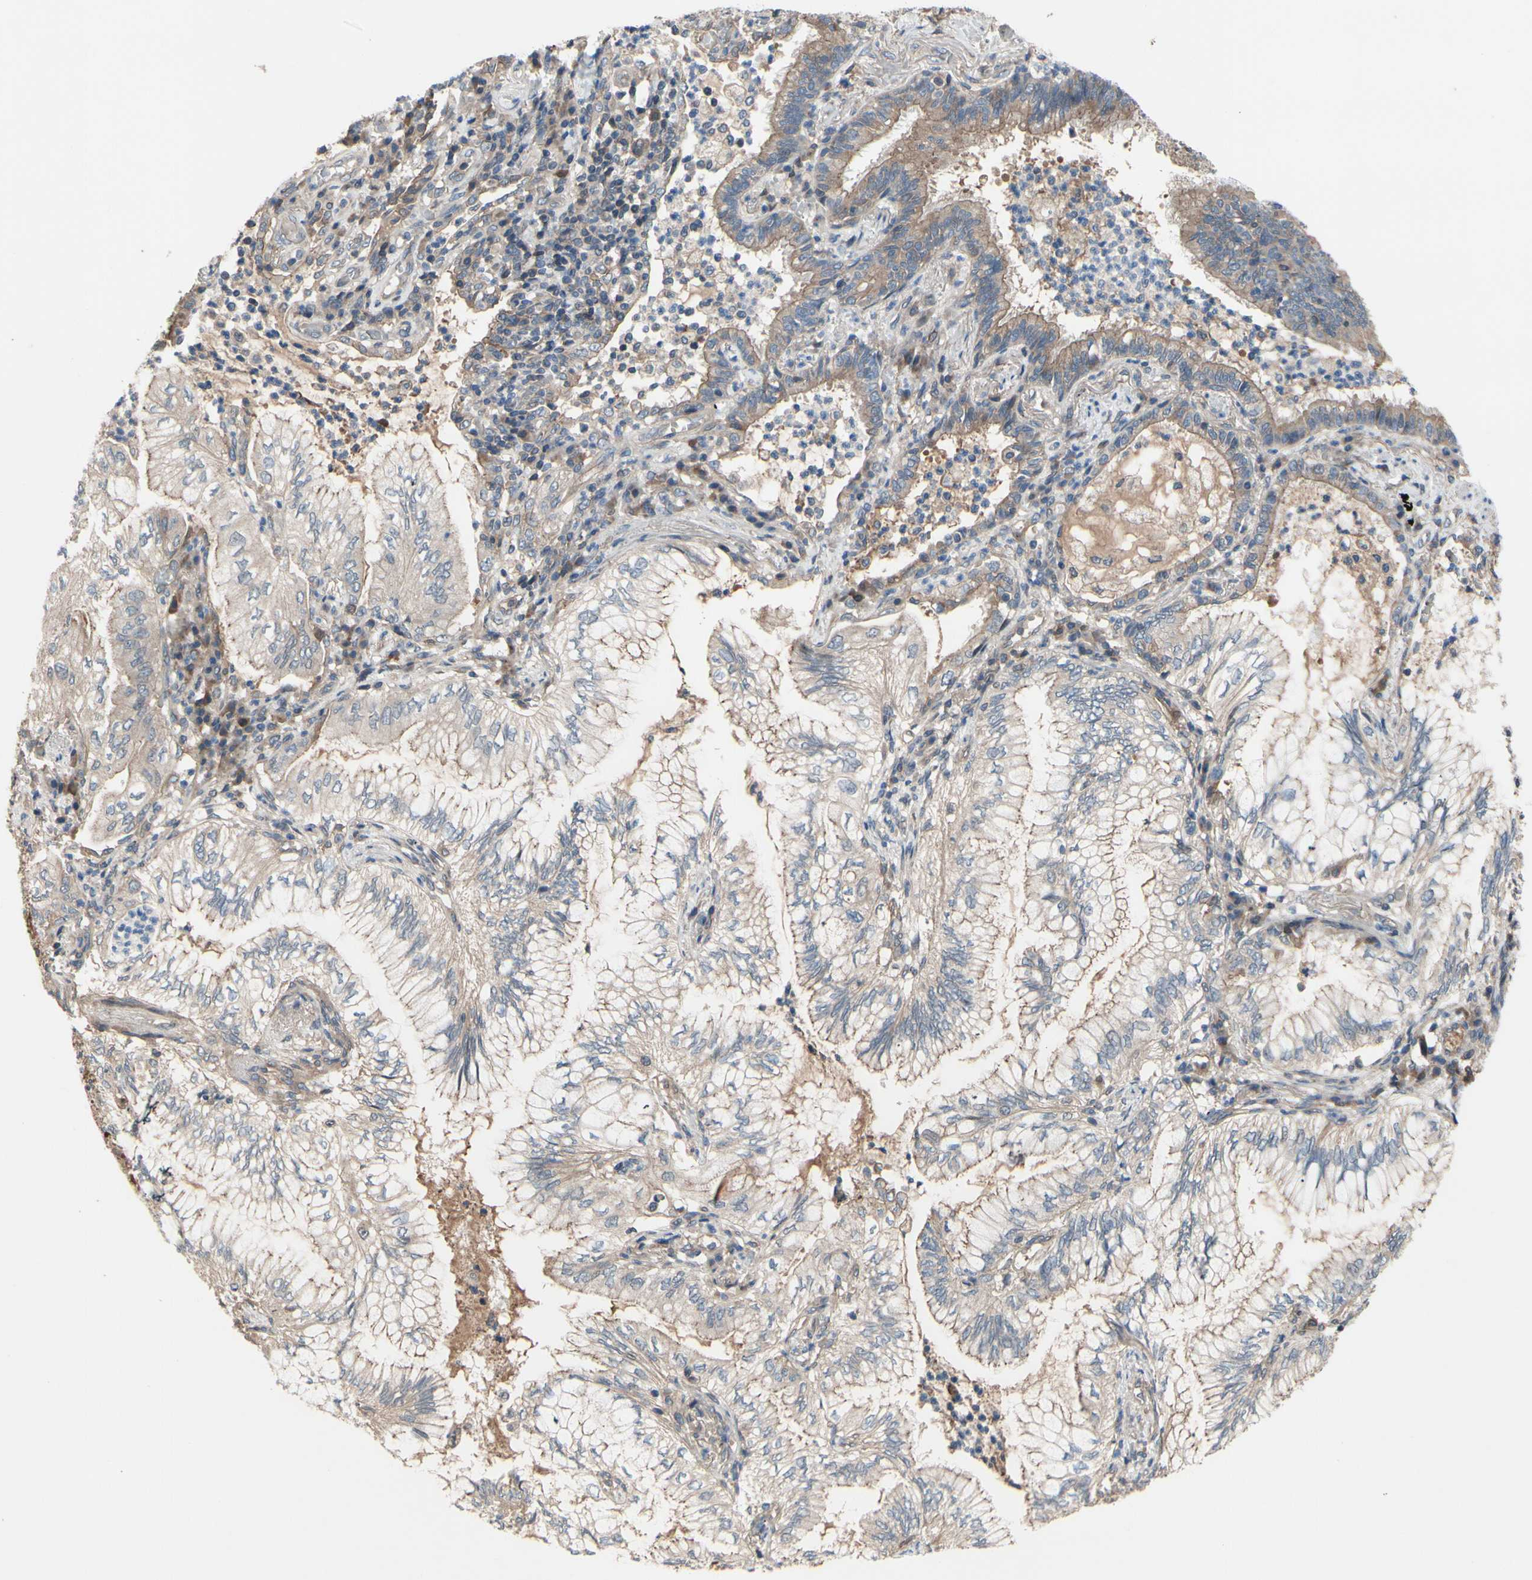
{"staining": {"intensity": "weak", "quantity": "25%-75%", "location": "cytoplasmic/membranous"}, "tissue": "lung cancer", "cell_type": "Tumor cells", "image_type": "cancer", "snomed": [{"axis": "morphology", "description": "Normal tissue, NOS"}, {"axis": "morphology", "description": "Adenocarcinoma, NOS"}, {"axis": "topography", "description": "Bronchus"}, {"axis": "topography", "description": "Lung"}], "caption": "High-power microscopy captured an immunohistochemistry (IHC) image of lung adenocarcinoma, revealing weak cytoplasmic/membranous staining in approximately 25%-75% of tumor cells.", "gene": "ICAM5", "patient": {"sex": "female", "age": 70}}